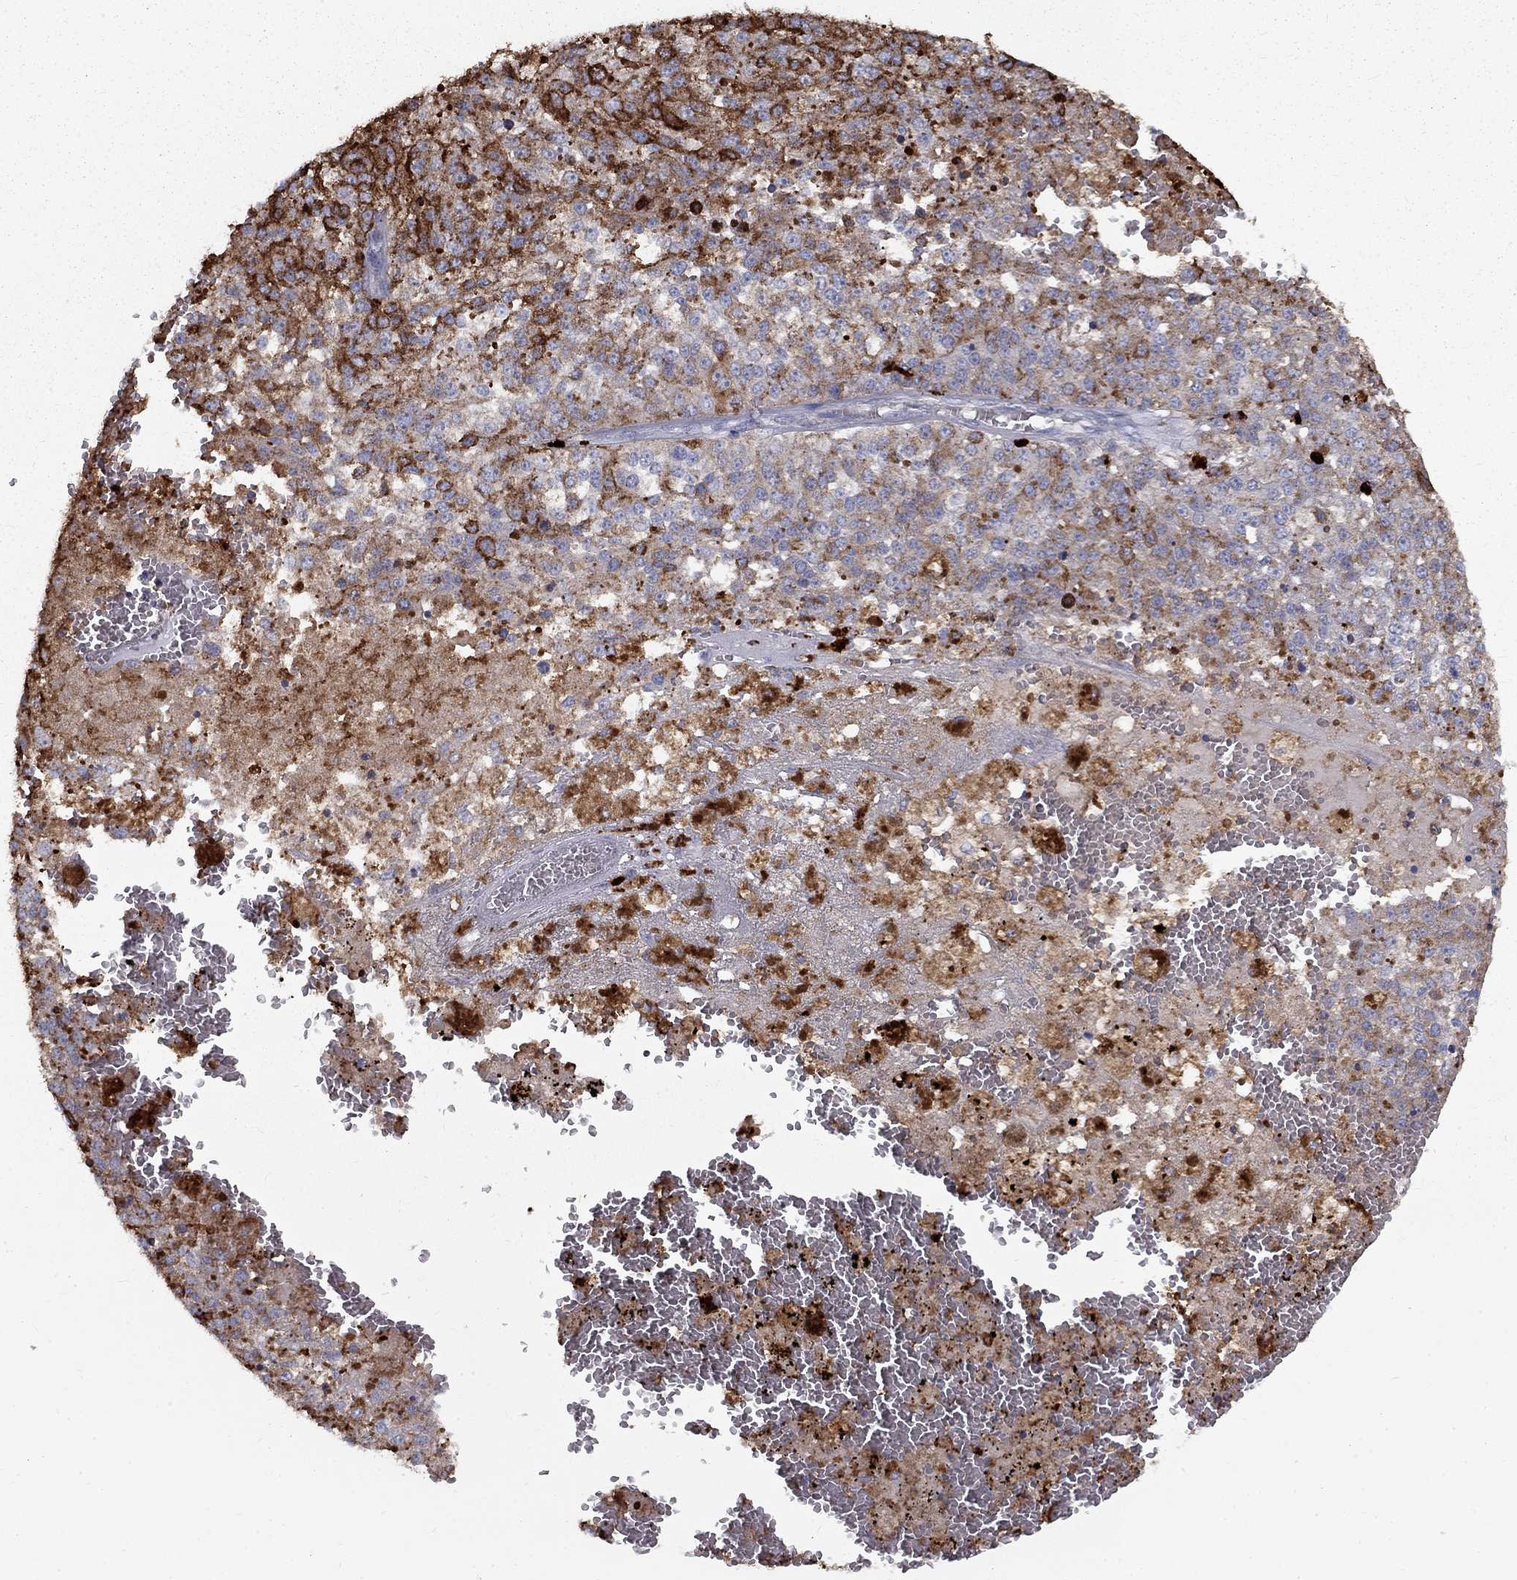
{"staining": {"intensity": "strong", "quantity": "25%-75%", "location": "cytoplasmic/membranous"}, "tissue": "melanoma", "cell_type": "Tumor cells", "image_type": "cancer", "snomed": [{"axis": "morphology", "description": "Malignant melanoma, Metastatic site"}, {"axis": "topography", "description": "Lymph node"}], "caption": "A histopathology image of human melanoma stained for a protein displays strong cytoplasmic/membranous brown staining in tumor cells.", "gene": "EPDR1", "patient": {"sex": "female", "age": 64}}